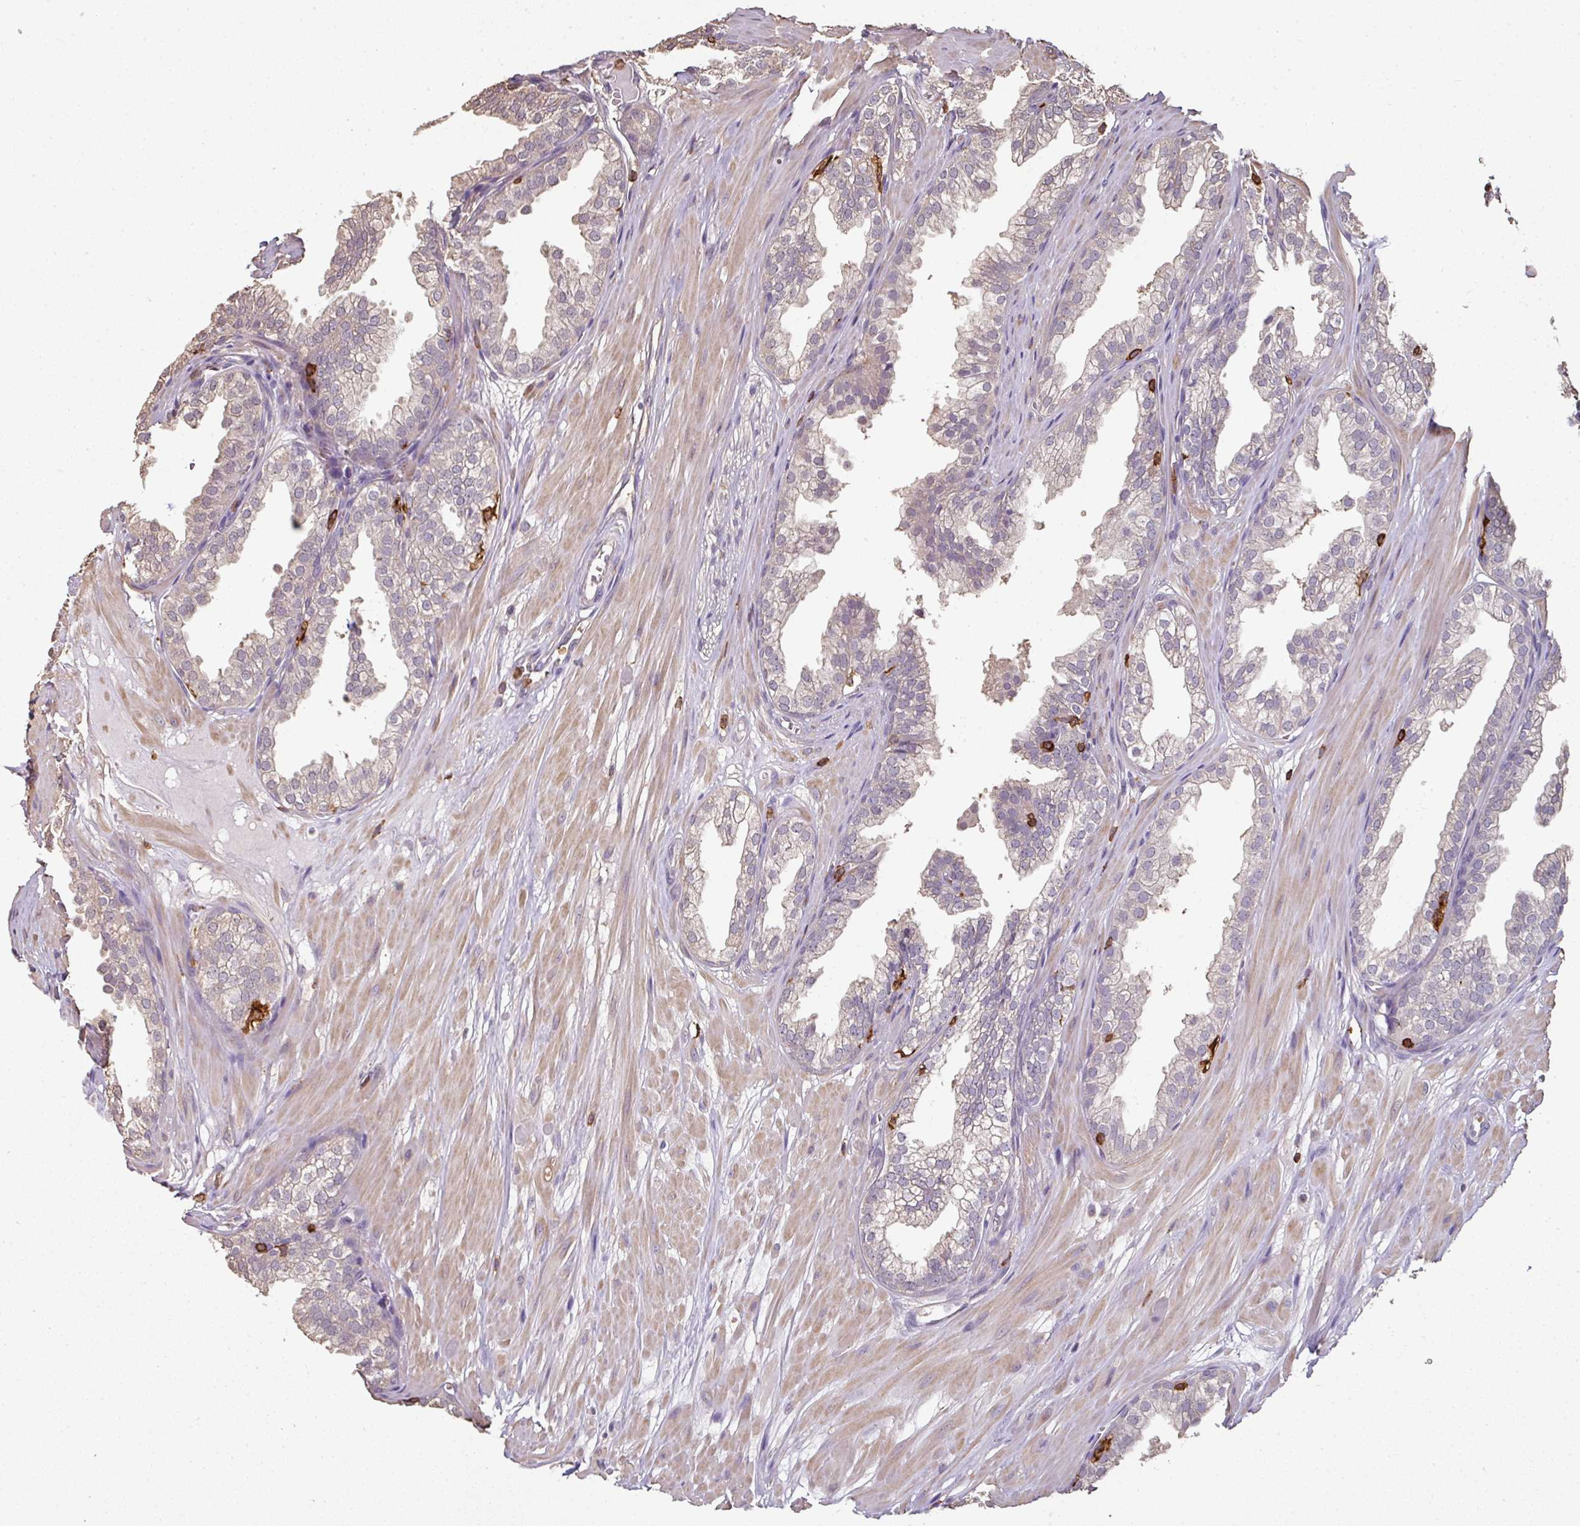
{"staining": {"intensity": "negative", "quantity": "none", "location": "none"}, "tissue": "prostate", "cell_type": "Glandular cells", "image_type": "normal", "snomed": [{"axis": "morphology", "description": "Normal tissue, NOS"}, {"axis": "topography", "description": "Prostate"}, {"axis": "topography", "description": "Peripheral nerve tissue"}], "caption": "Immunohistochemistry of normal prostate reveals no expression in glandular cells. (Brightfield microscopy of DAB immunohistochemistry at high magnification).", "gene": "OLFML2B", "patient": {"sex": "male", "age": 55}}